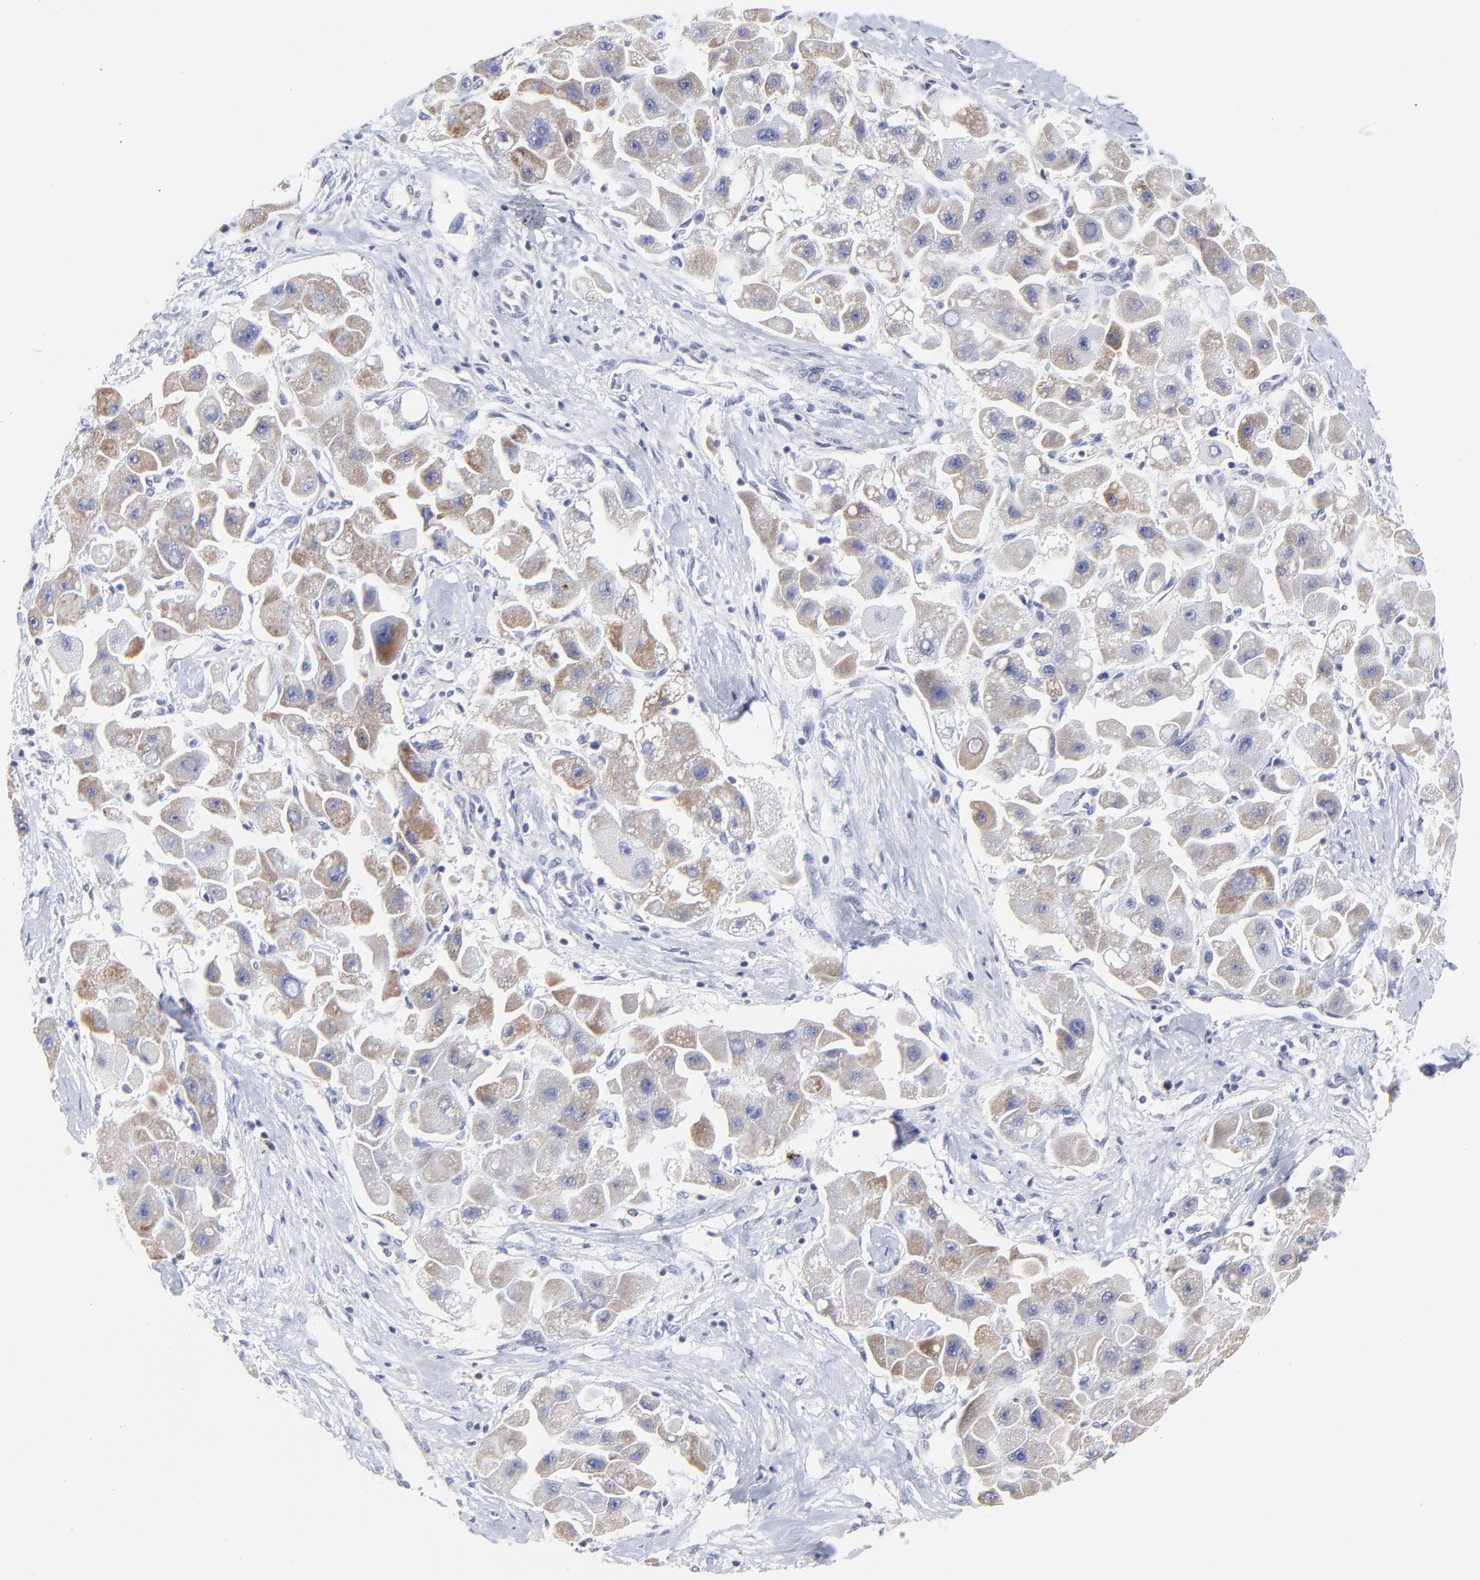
{"staining": {"intensity": "moderate", "quantity": ">75%", "location": "cytoplasmic/membranous"}, "tissue": "liver cancer", "cell_type": "Tumor cells", "image_type": "cancer", "snomed": [{"axis": "morphology", "description": "Carcinoma, Hepatocellular, NOS"}, {"axis": "topography", "description": "Liver"}], "caption": "The photomicrograph displays staining of liver hepatocellular carcinoma, revealing moderate cytoplasmic/membranous protein staining (brown color) within tumor cells.", "gene": "NCAPH", "patient": {"sex": "male", "age": 24}}